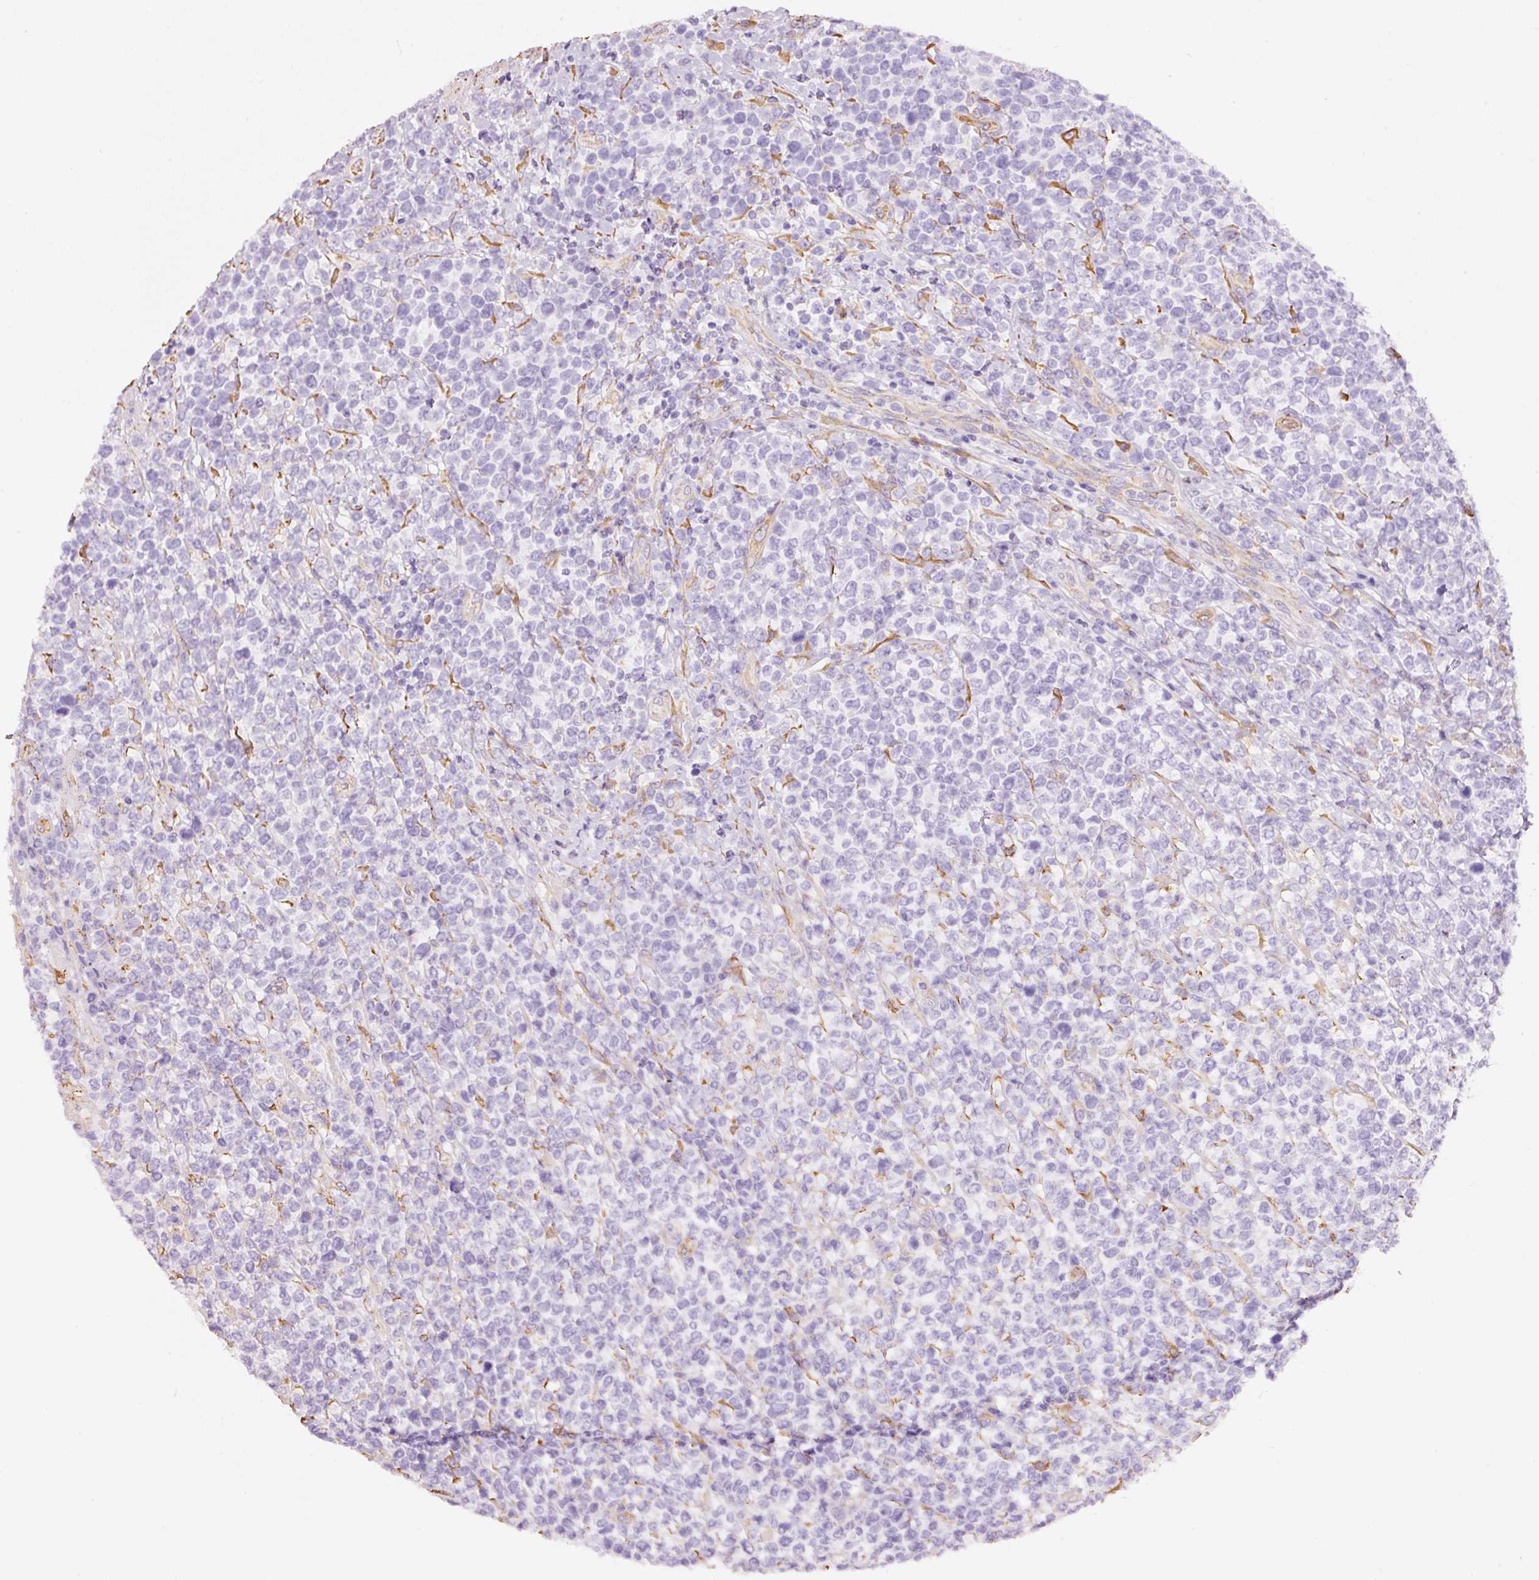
{"staining": {"intensity": "negative", "quantity": "none", "location": "none"}, "tissue": "lymphoma", "cell_type": "Tumor cells", "image_type": "cancer", "snomed": [{"axis": "morphology", "description": "Malignant lymphoma, non-Hodgkin's type, High grade"}, {"axis": "topography", "description": "Soft tissue"}], "caption": "Immunohistochemistry (IHC) histopathology image of human high-grade malignant lymphoma, non-Hodgkin's type stained for a protein (brown), which reveals no expression in tumor cells.", "gene": "GCG", "patient": {"sex": "female", "age": 56}}